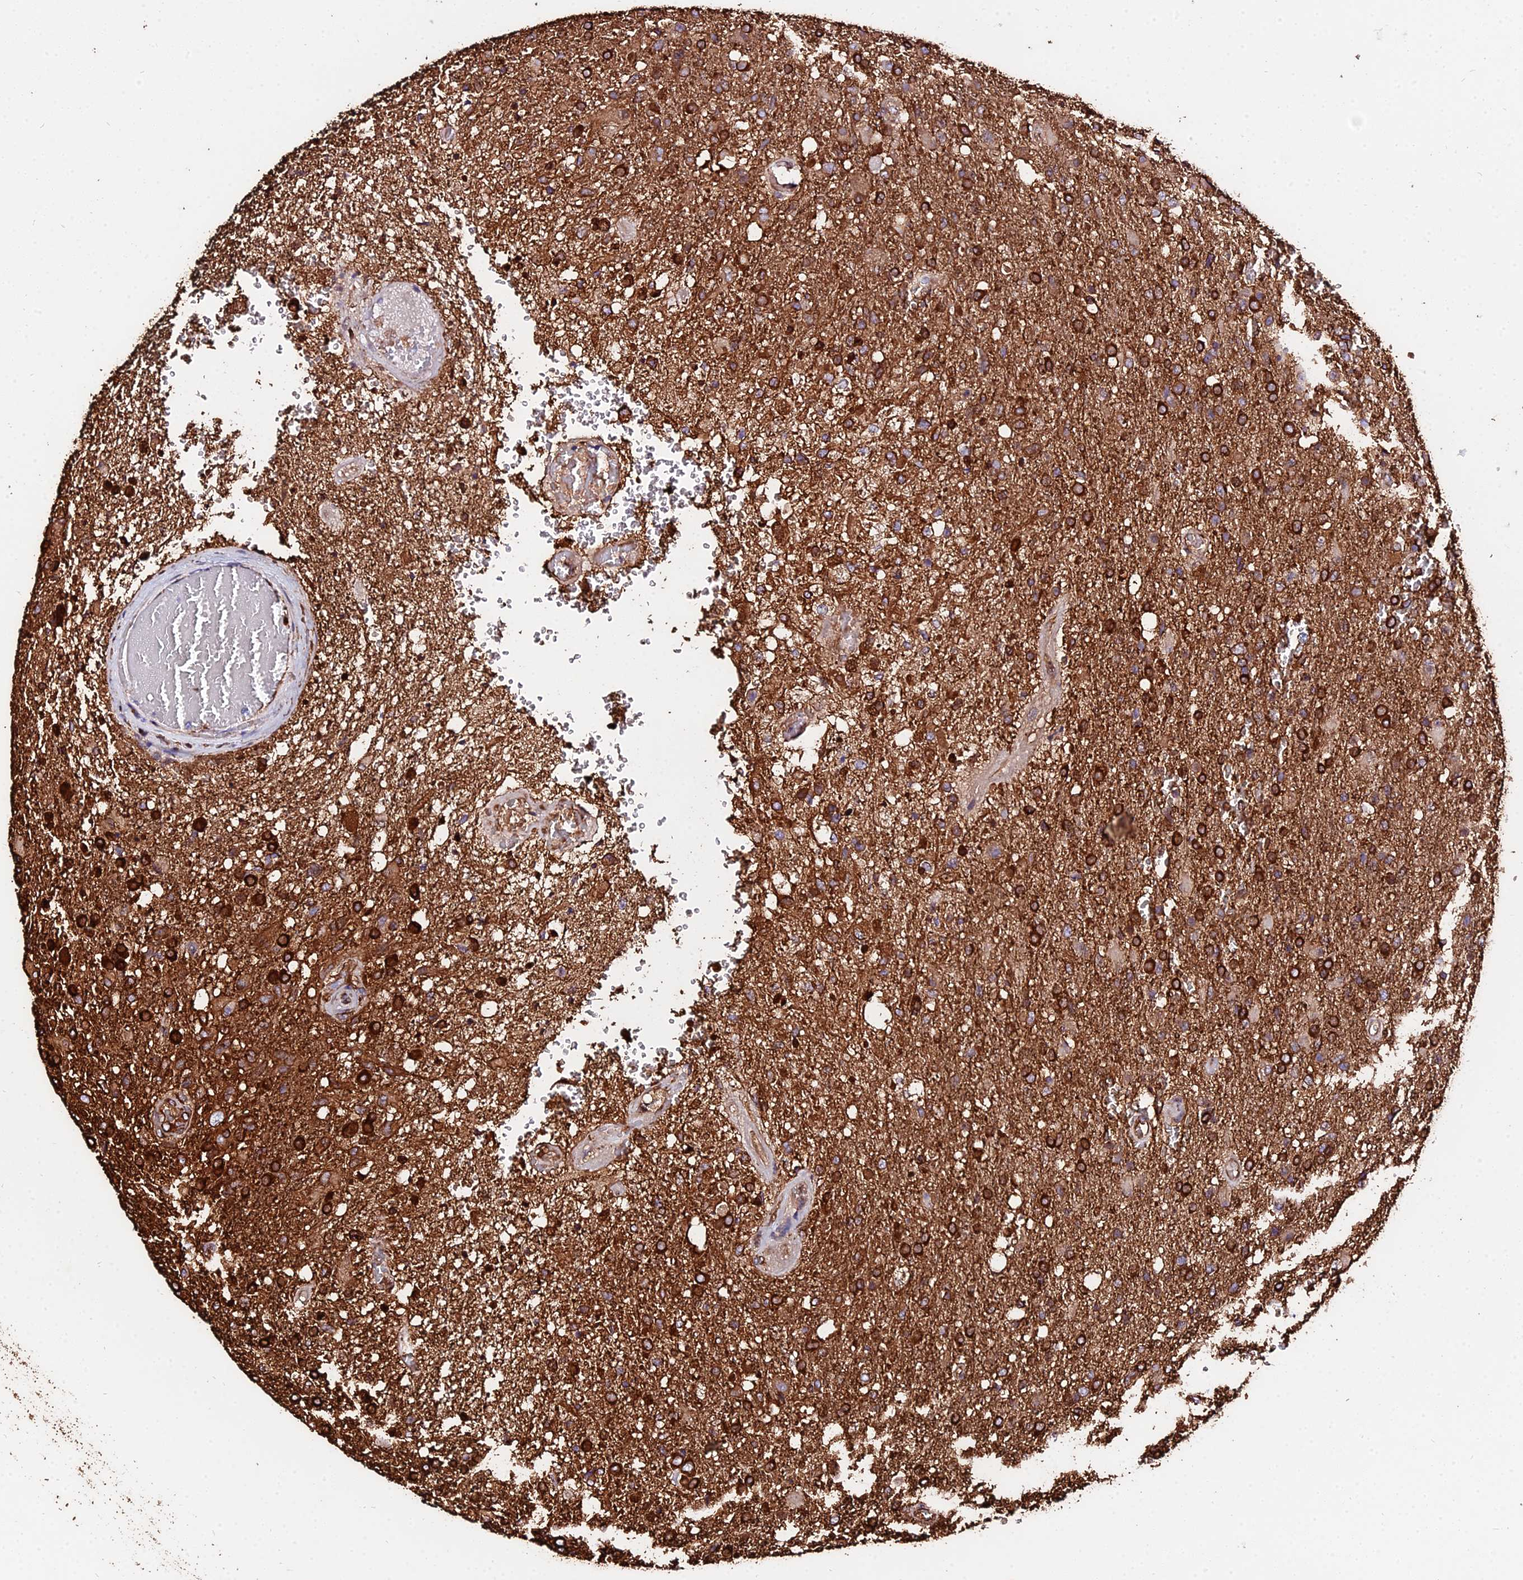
{"staining": {"intensity": "strong", "quantity": ">75%", "location": "cytoplasmic/membranous"}, "tissue": "glioma", "cell_type": "Tumor cells", "image_type": "cancer", "snomed": [{"axis": "morphology", "description": "Glioma, malignant, High grade"}, {"axis": "topography", "description": "Brain"}], "caption": "DAB immunohistochemical staining of human glioma displays strong cytoplasmic/membranous protein expression in about >75% of tumor cells.", "gene": "TUBA3D", "patient": {"sex": "female", "age": 74}}